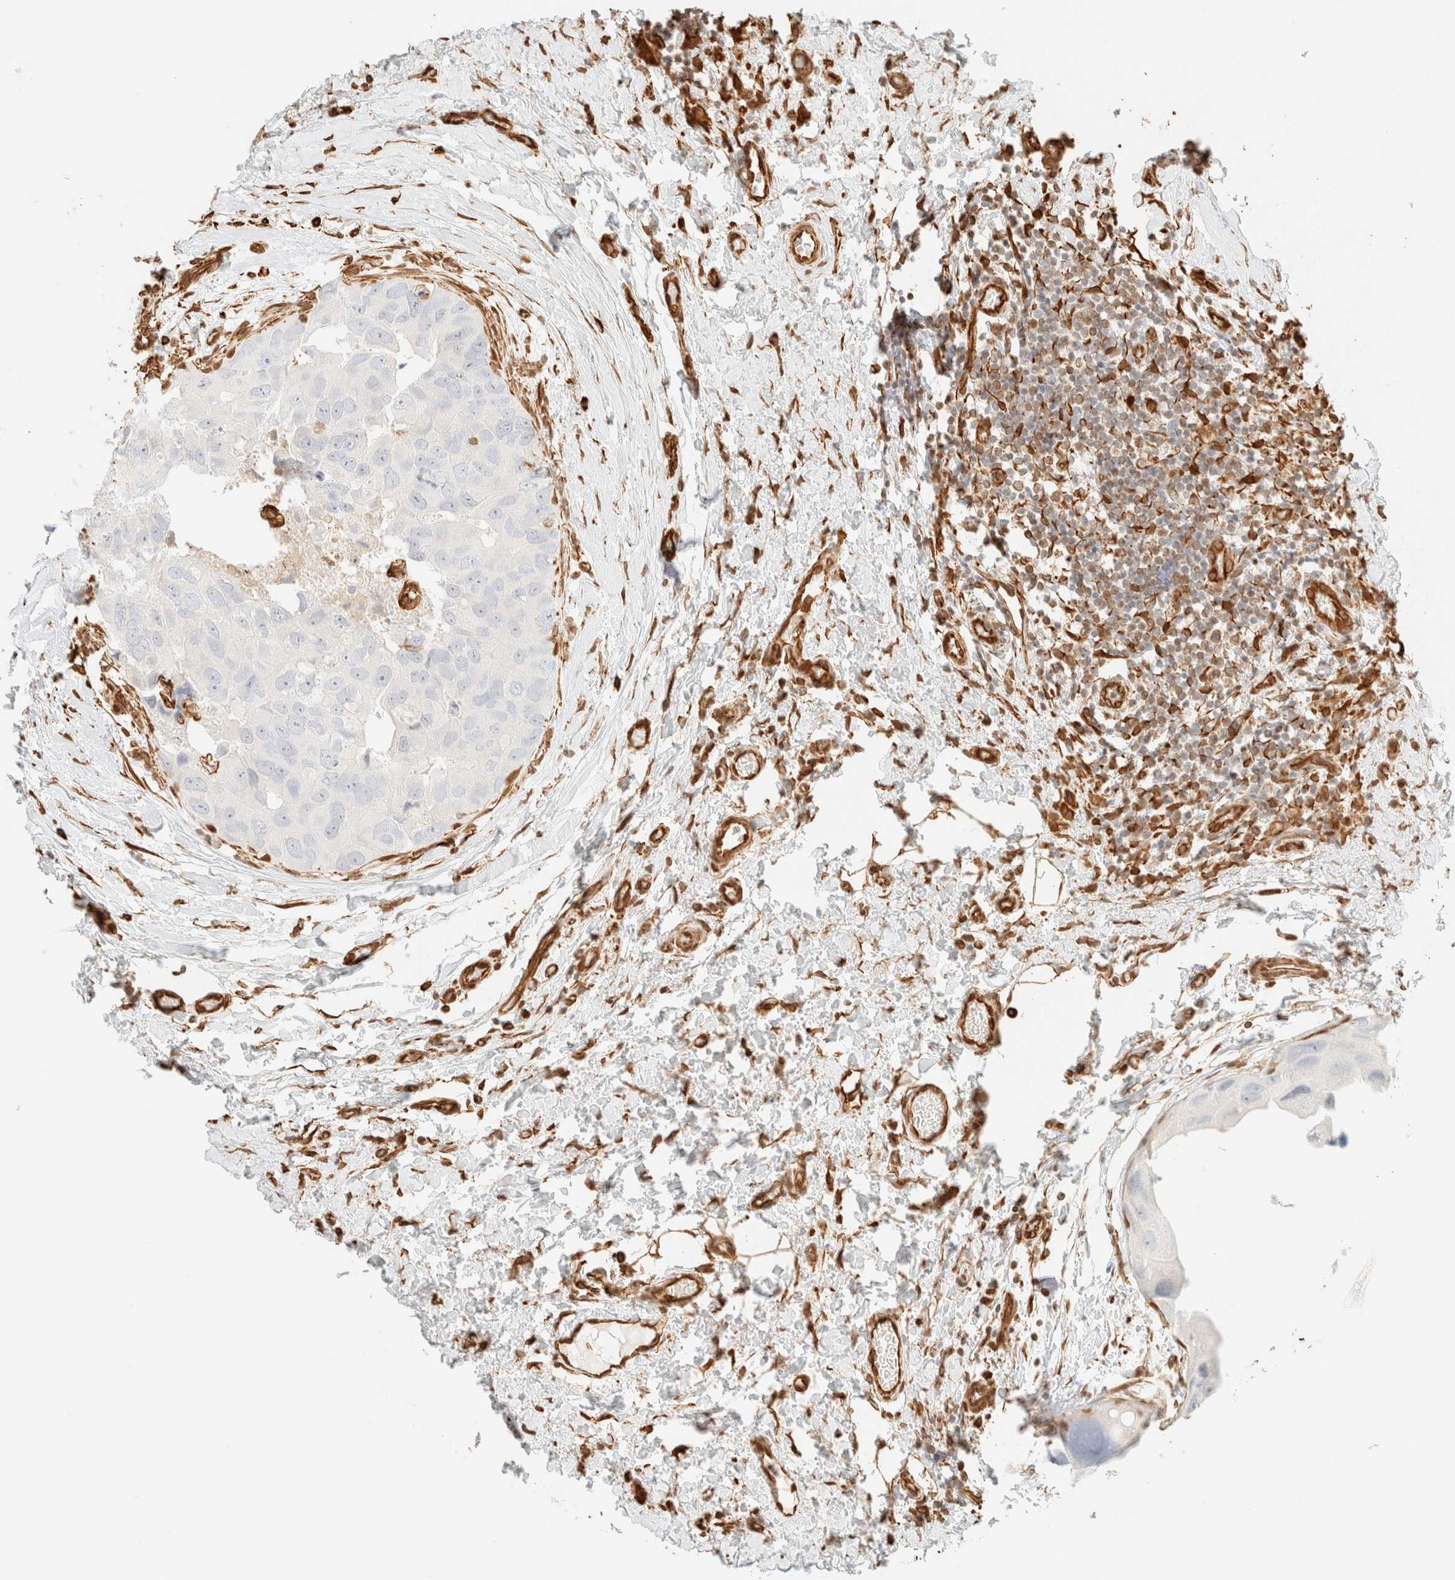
{"staining": {"intensity": "negative", "quantity": "none", "location": "none"}, "tissue": "breast cancer", "cell_type": "Tumor cells", "image_type": "cancer", "snomed": [{"axis": "morphology", "description": "Duct carcinoma"}, {"axis": "topography", "description": "Breast"}], "caption": "This is an immunohistochemistry histopathology image of breast intraductal carcinoma. There is no staining in tumor cells.", "gene": "ZSCAN18", "patient": {"sex": "female", "age": 62}}